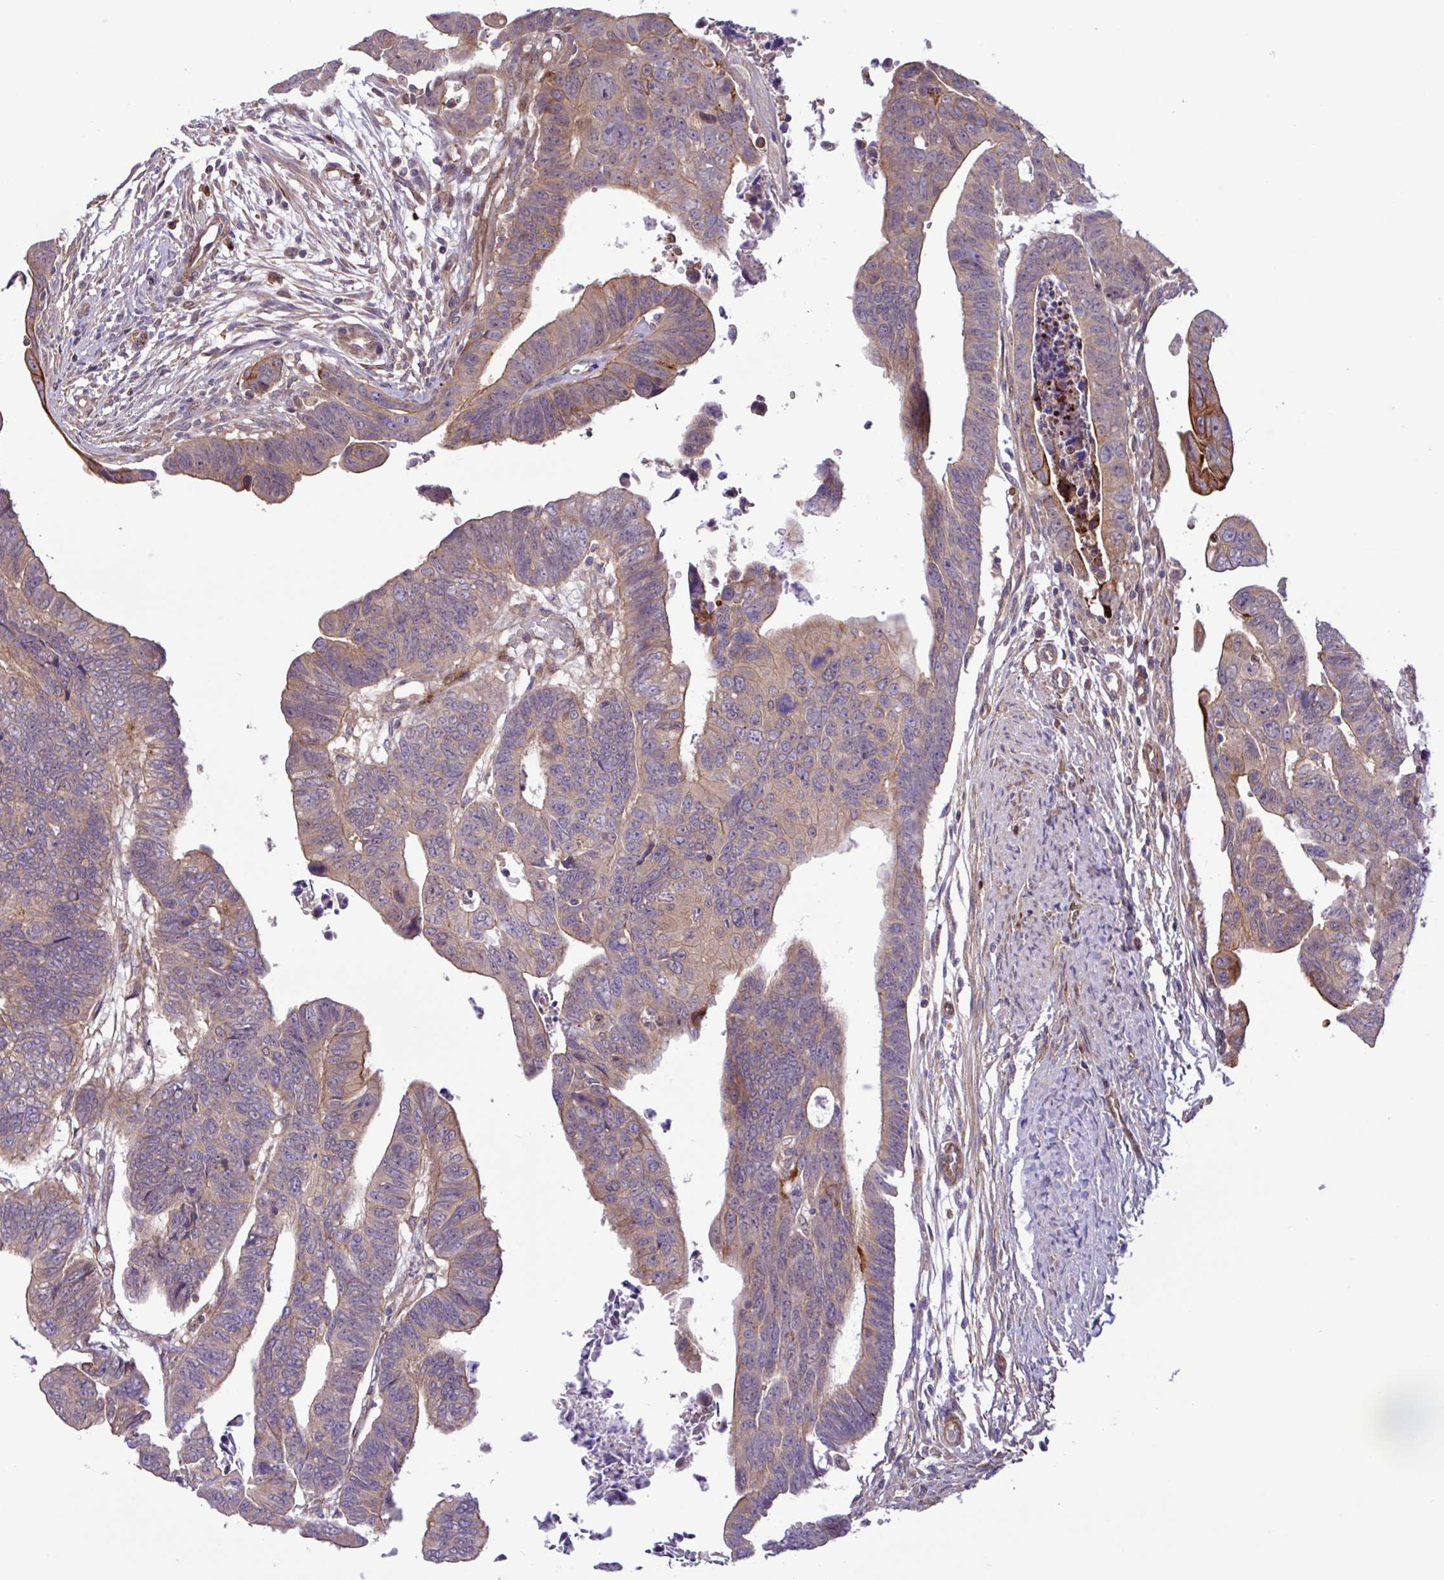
{"staining": {"intensity": "weak", "quantity": "25%-75%", "location": "cytoplasmic/membranous"}, "tissue": "colorectal cancer", "cell_type": "Tumor cells", "image_type": "cancer", "snomed": [{"axis": "morphology", "description": "Adenocarcinoma, NOS"}, {"axis": "topography", "description": "Rectum"}], "caption": "About 25%-75% of tumor cells in colorectal cancer demonstrate weak cytoplasmic/membranous protein staining as visualized by brown immunohistochemical staining.", "gene": "CNTRL", "patient": {"sex": "female", "age": 65}}